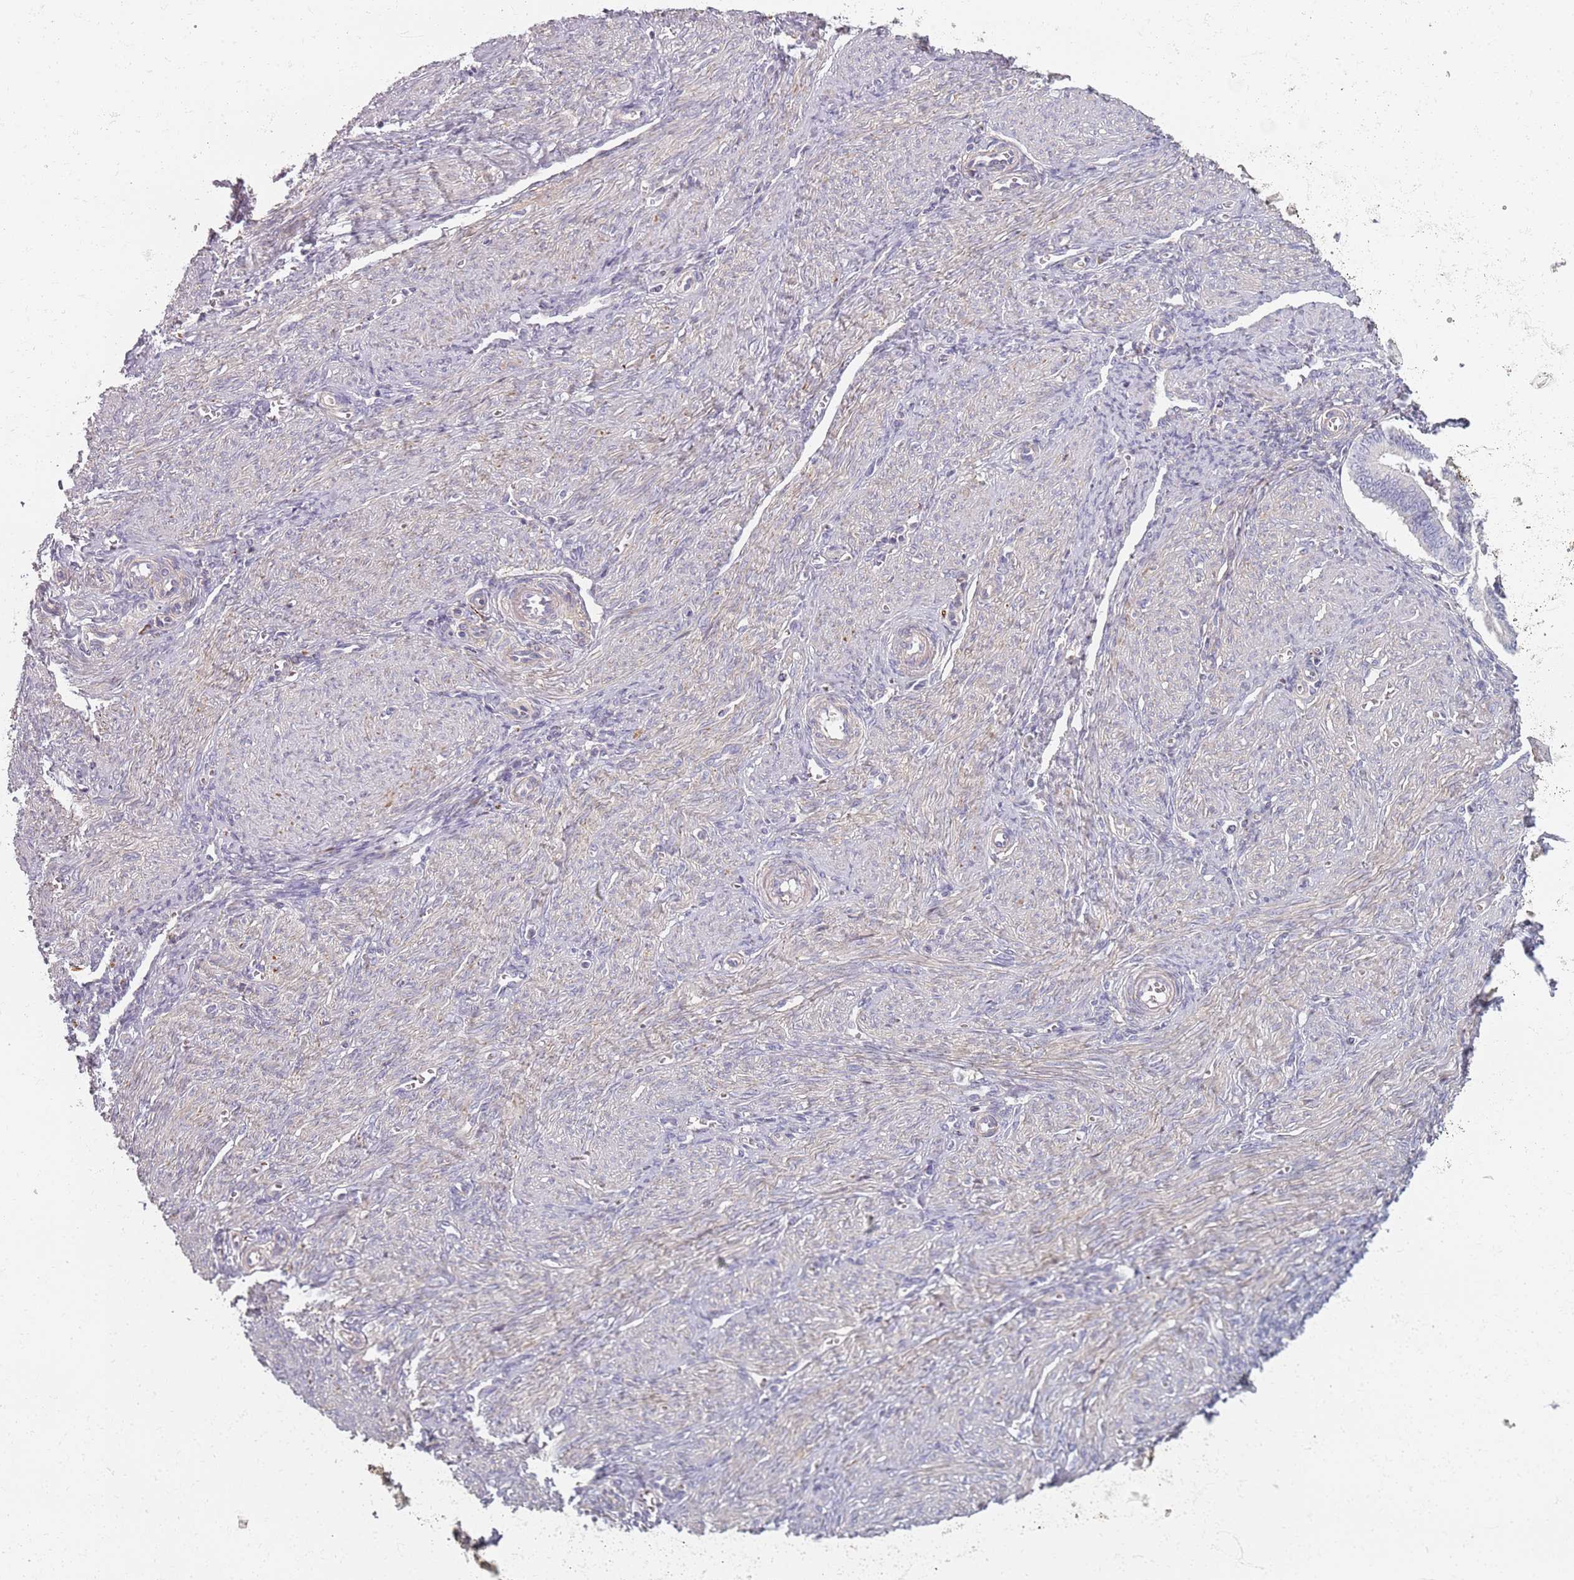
{"staining": {"intensity": "negative", "quantity": "none", "location": "none"}, "tissue": "endometrium", "cell_type": "Cells in endometrial stroma", "image_type": "normal", "snomed": [{"axis": "morphology", "description": "Normal tissue, NOS"}, {"axis": "topography", "description": "Endometrium"}], "caption": "This is a photomicrograph of immunohistochemistry (IHC) staining of normal endometrium, which shows no expression in cells in endometrial stroma.", "gene": "SYNGR3", "patient": {"sex": "female", "age": 44}}